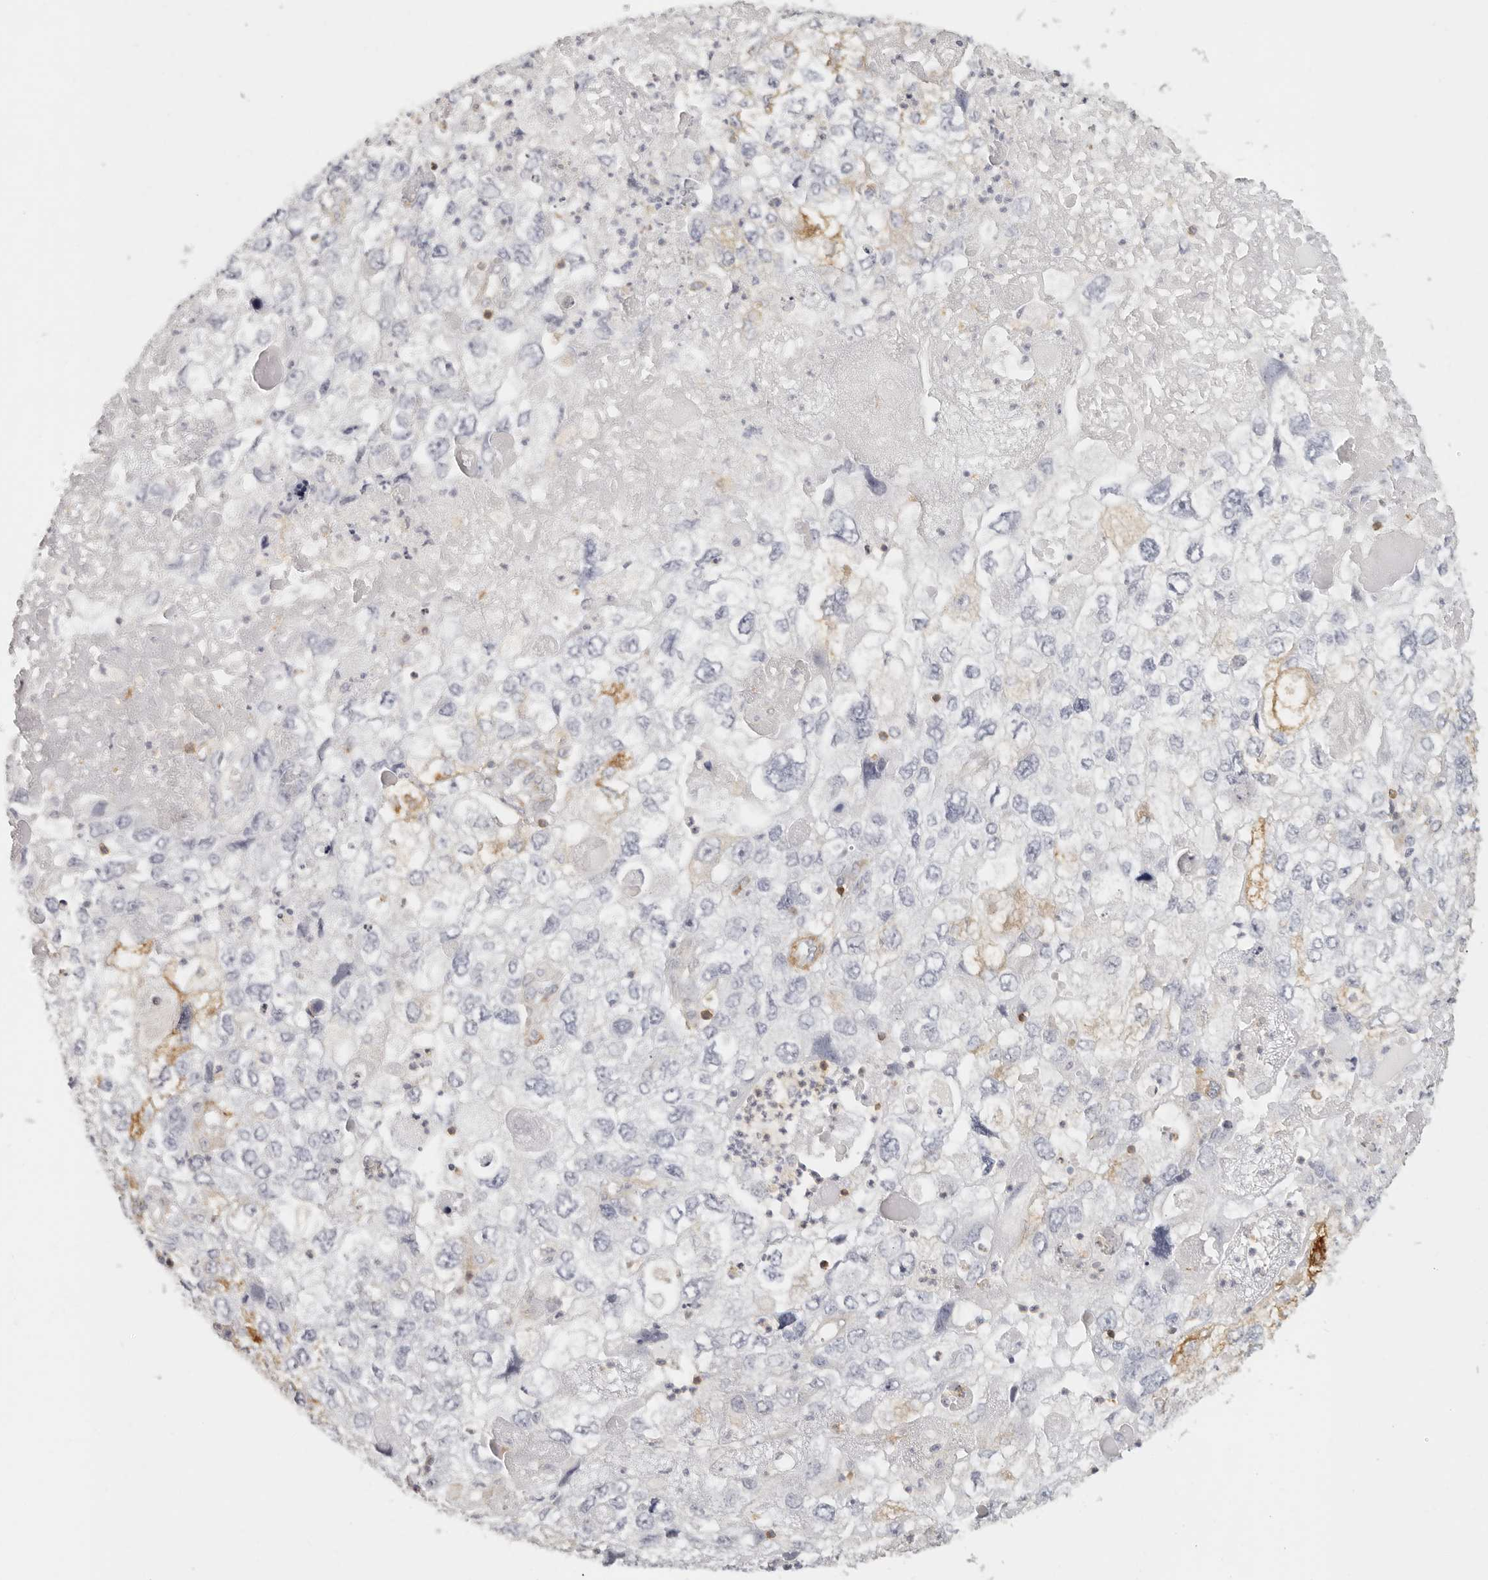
{"staining": {"intensity": "moderate", "quantity": "<25%", "location": "cytoplasmic/membranous"}, "tissue": "endometrial cancer", "cell_type": "Tumor cells", "image_type": "cancer", "snomed": [{"axis": "morphology", "description": "Adenocarcinoma, NOS"}, {"axis": "topography", "description": "Endometrium"}], "caption": "Protein expression analysis of human endometrial adenocarcinoma reveals moderate cytoplasmic/membranous positivity in about <25% of tumor cells. The protein of interest is shown in brown color, while the nuclei are stained blue.", "gene": "NIBAN1", "patient": {"sex": "female", "age": 49}}